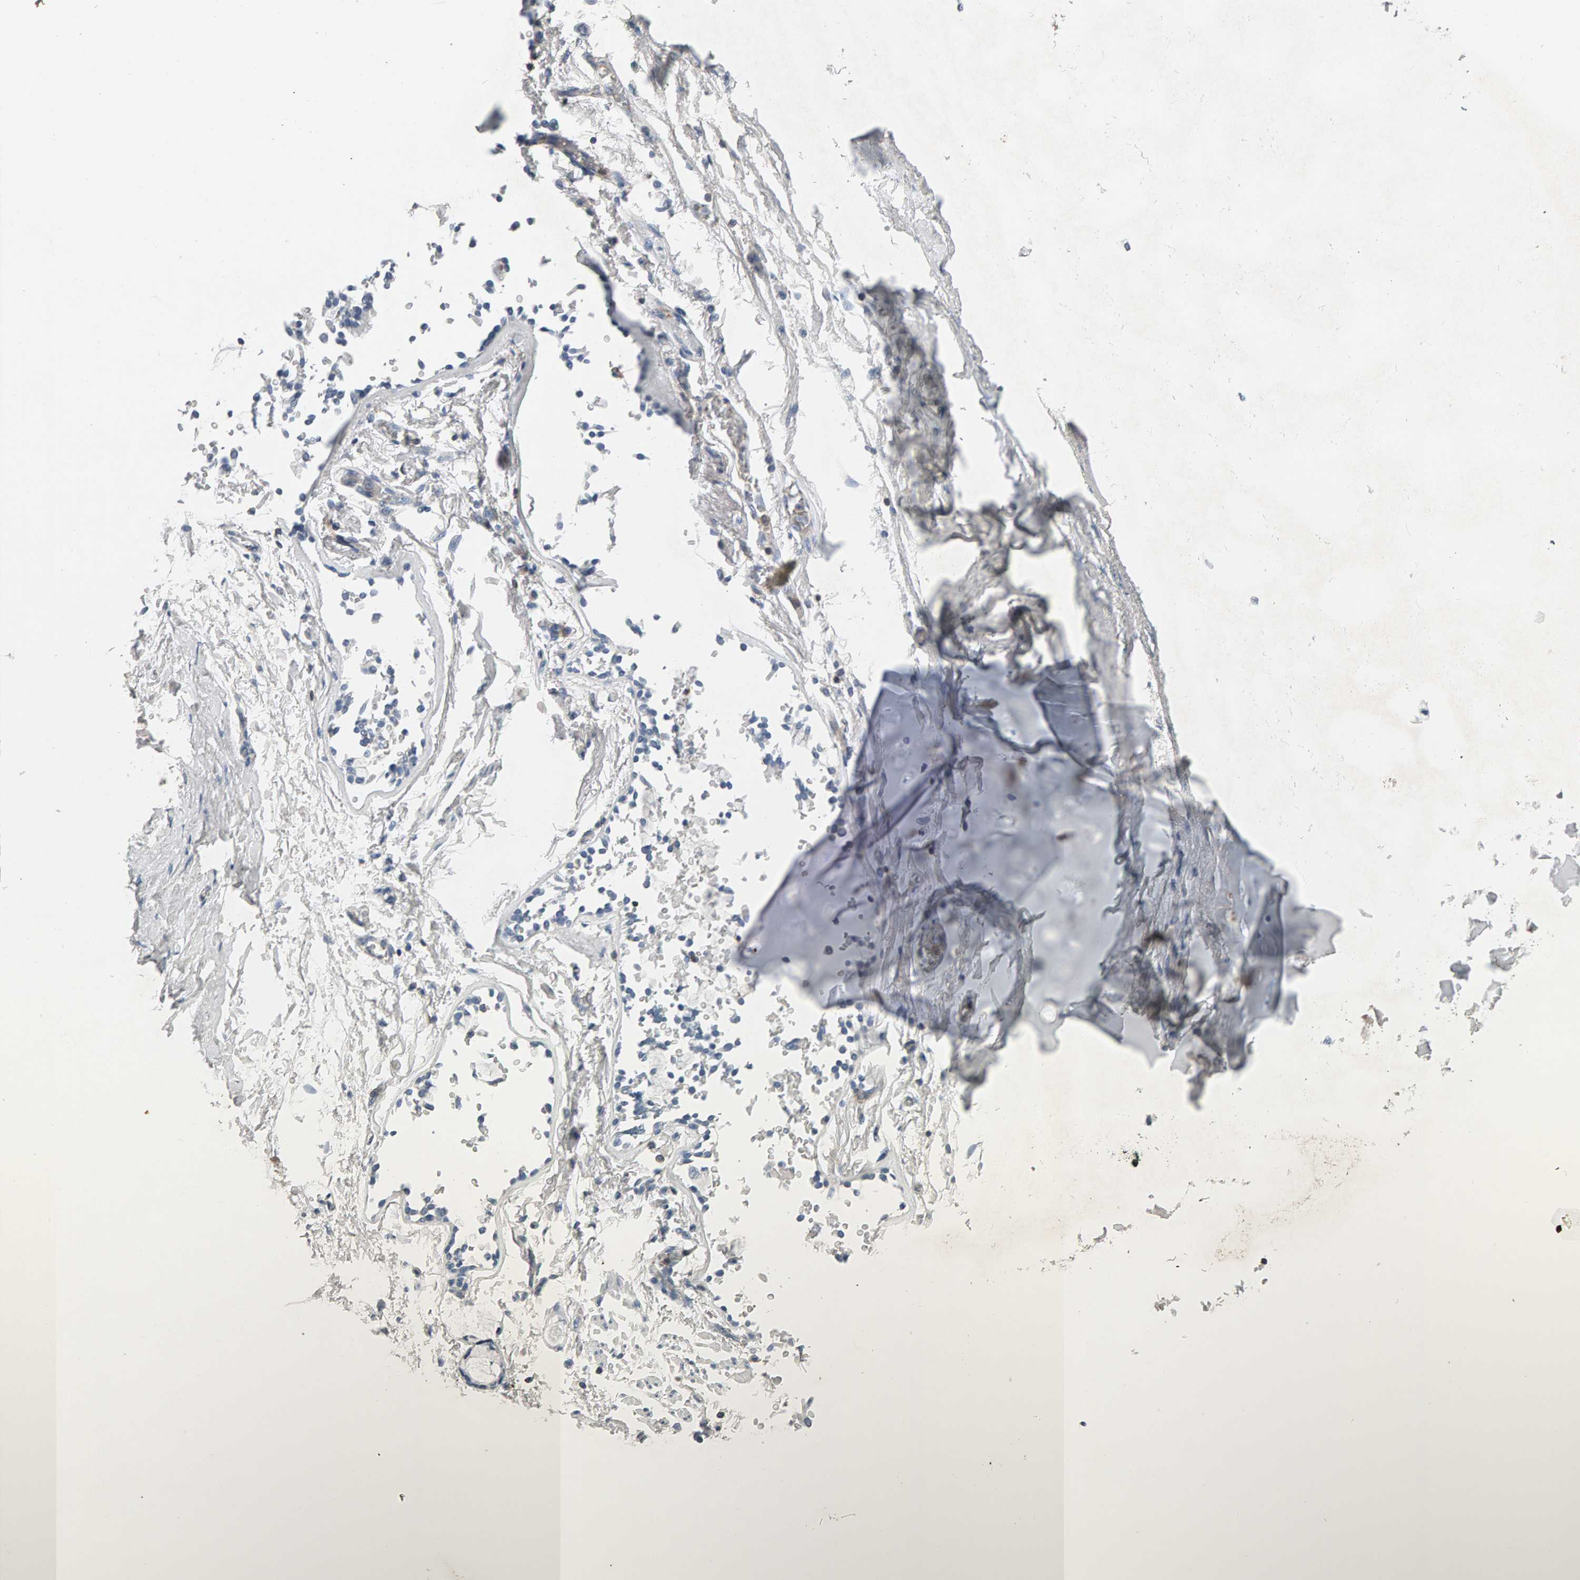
{"staining": {"intensity": "negative", "quantity": "none", "location": "none"}, "tissue": "adipose tissue", "cell_type": "Adipocytes", "image_type": "normal", "snomed": [{"axis": "morphology", "description": "Normal tissue, NOS"}, {"axis": "topography", "description": "Cartilage tissue"}, {"axis": "topography", "description": "Lung"}], "caption": "Adipocytes are negative for protein expression in benign human adipose tissue. (IHC, brightfield microscopy, high magnification).", "gene": "FYN", "patient": {"sex": "female", "age": 77}}